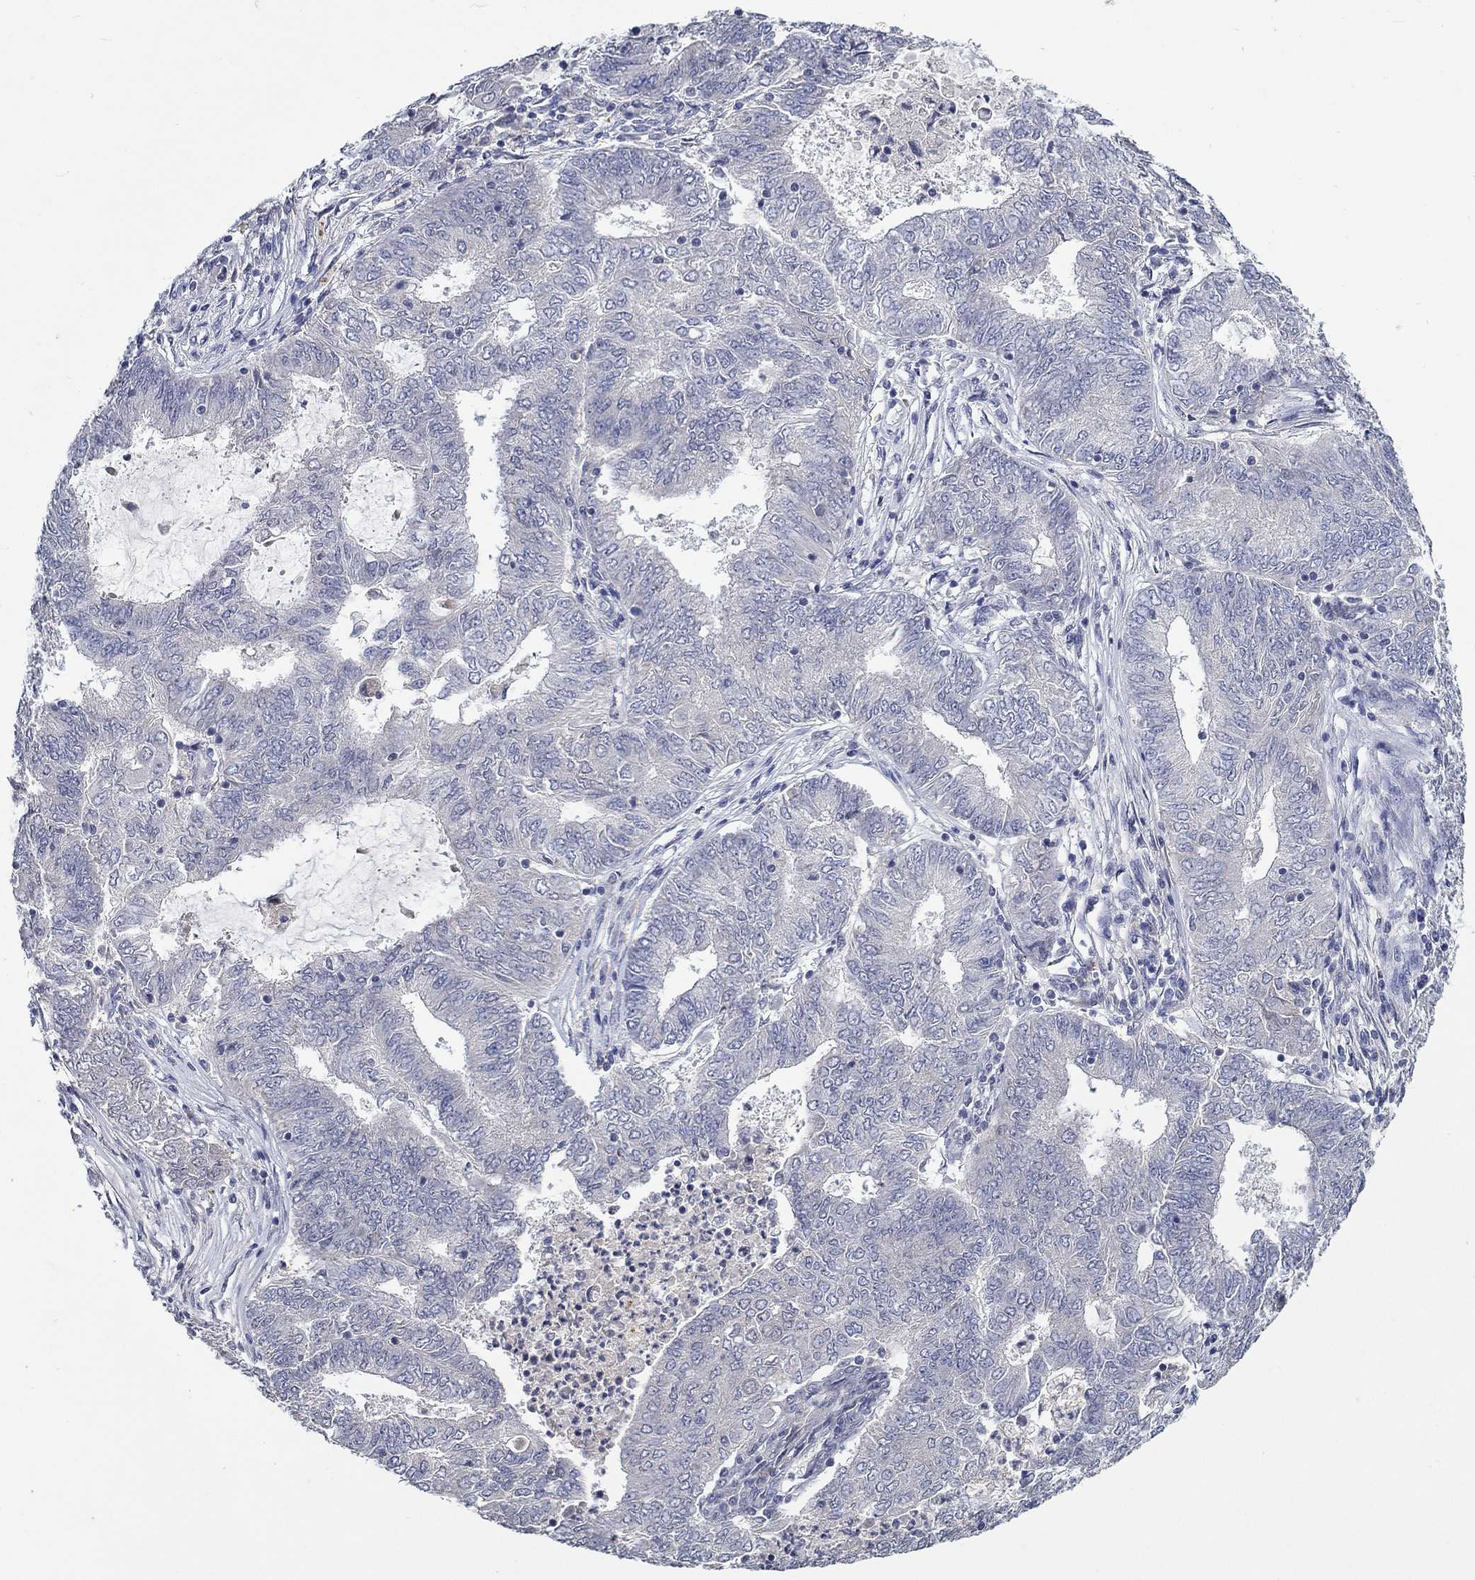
{"staining": {"intensity": "negative", "quantity": "none", "location": "none"}, "tissue": "endometrial cancer", "cell_type": "Tumor cells", "image_type": "cancer", "snomed": [{"axis": "morphology", "description": "Adenocarcinoma, NOS"}, {"axis": "topography", "description": "Endometrium"}], "caption": "A histopathology image of human endometrial adenocarcinoma is negative for staining in tumor cells.", "gene": "PROZ", "patient": {"sex": "female", "age": 62}}